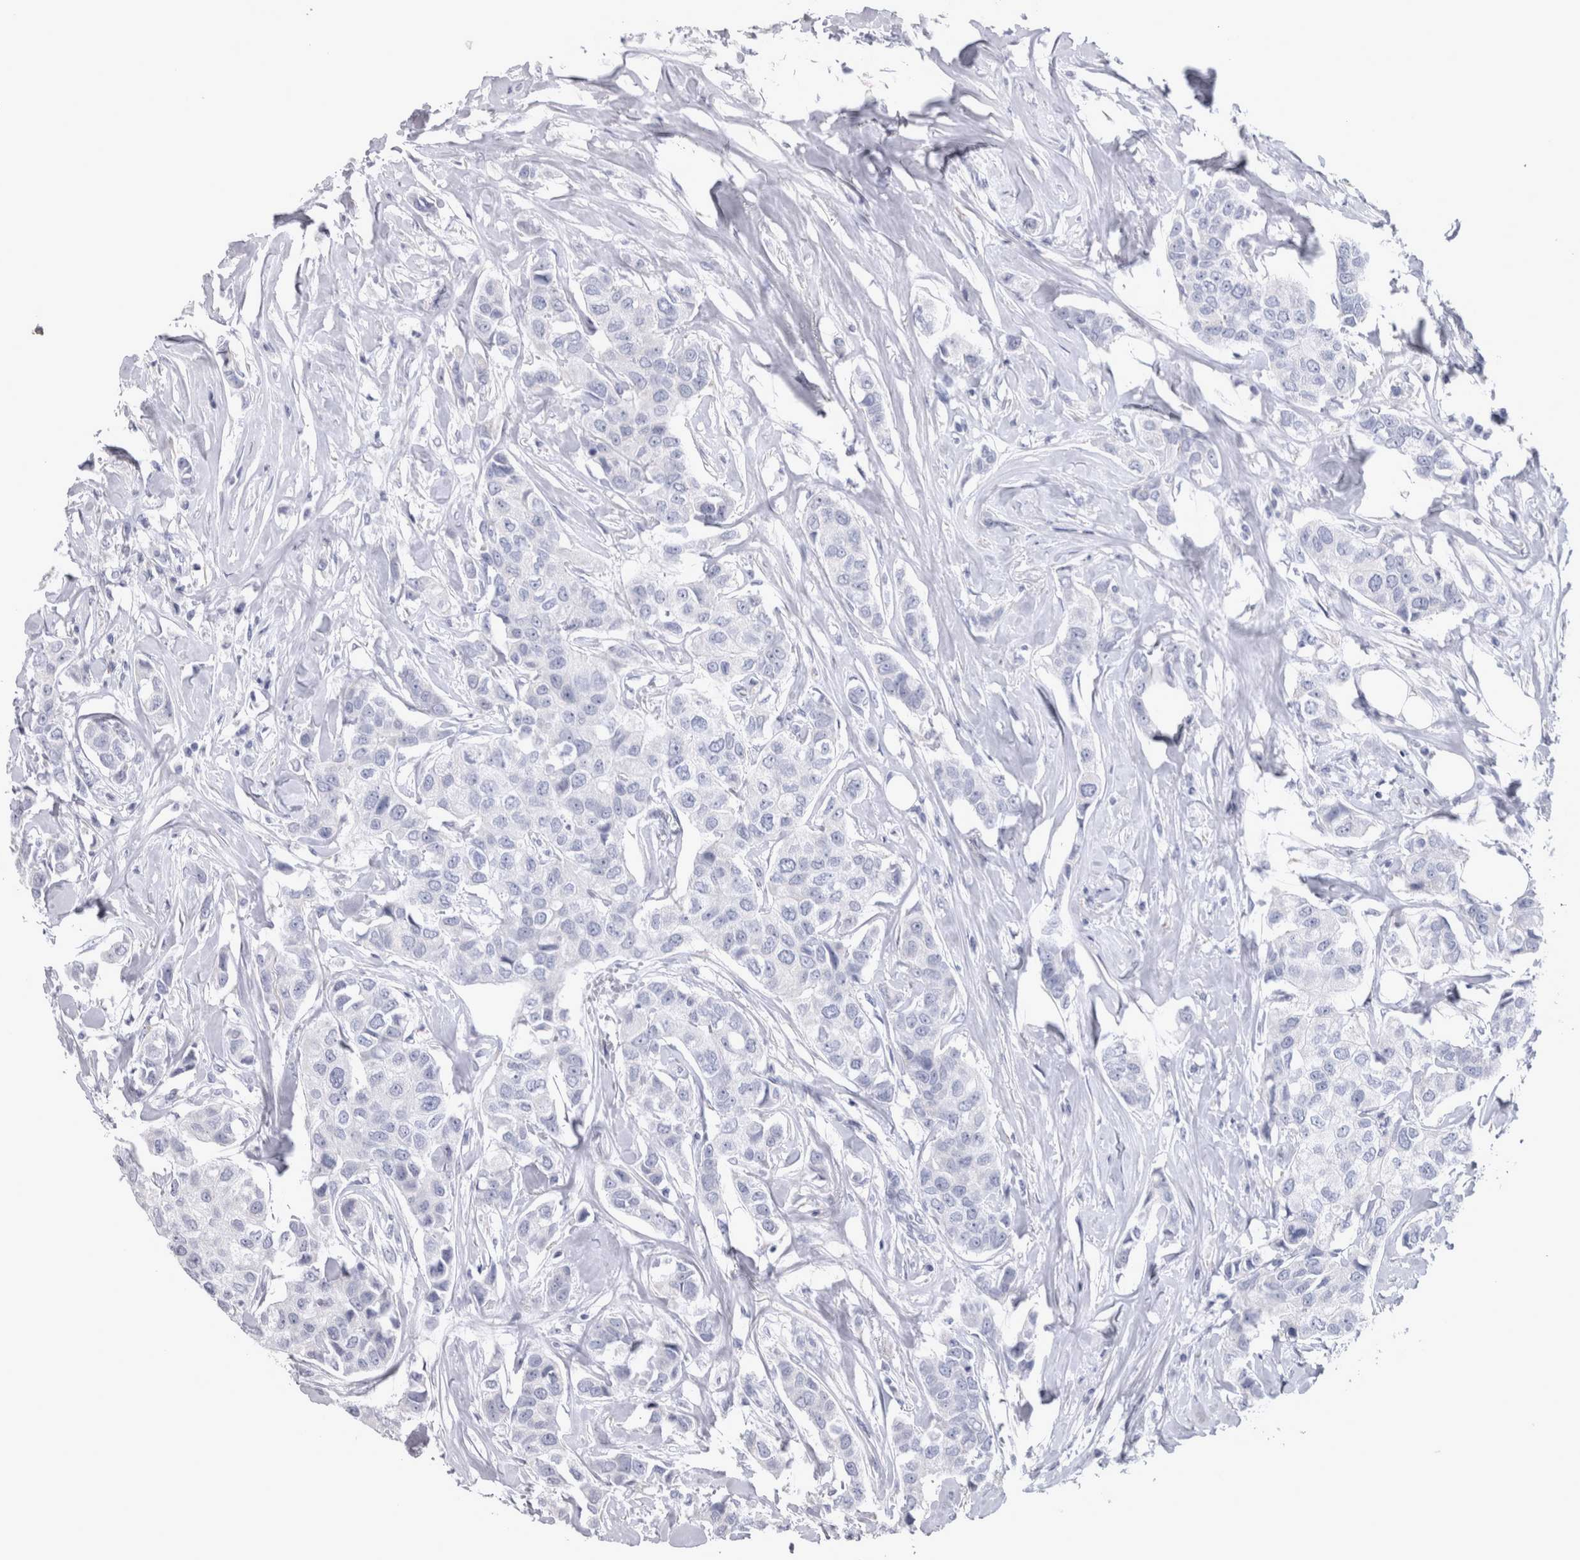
{"staining": {"intensity": "negative", "quantity": "none", "location": "none"}, "tissue": "breast cancer", "cell_type": "Tumor cells", "image_type": "cancer", "snomed": [{"axis": "morphology", "description": "Duct carcinoma"}, {"axis": "topography", "description": "Breast"}], "caption": "Breast invasive ductal carcinoma stained for a protein using immunohistochemistry (IHC) exhibits no positivity tumor cells.", "gene": "MSMB", "patient": {"sex": "female", "age": 80}}